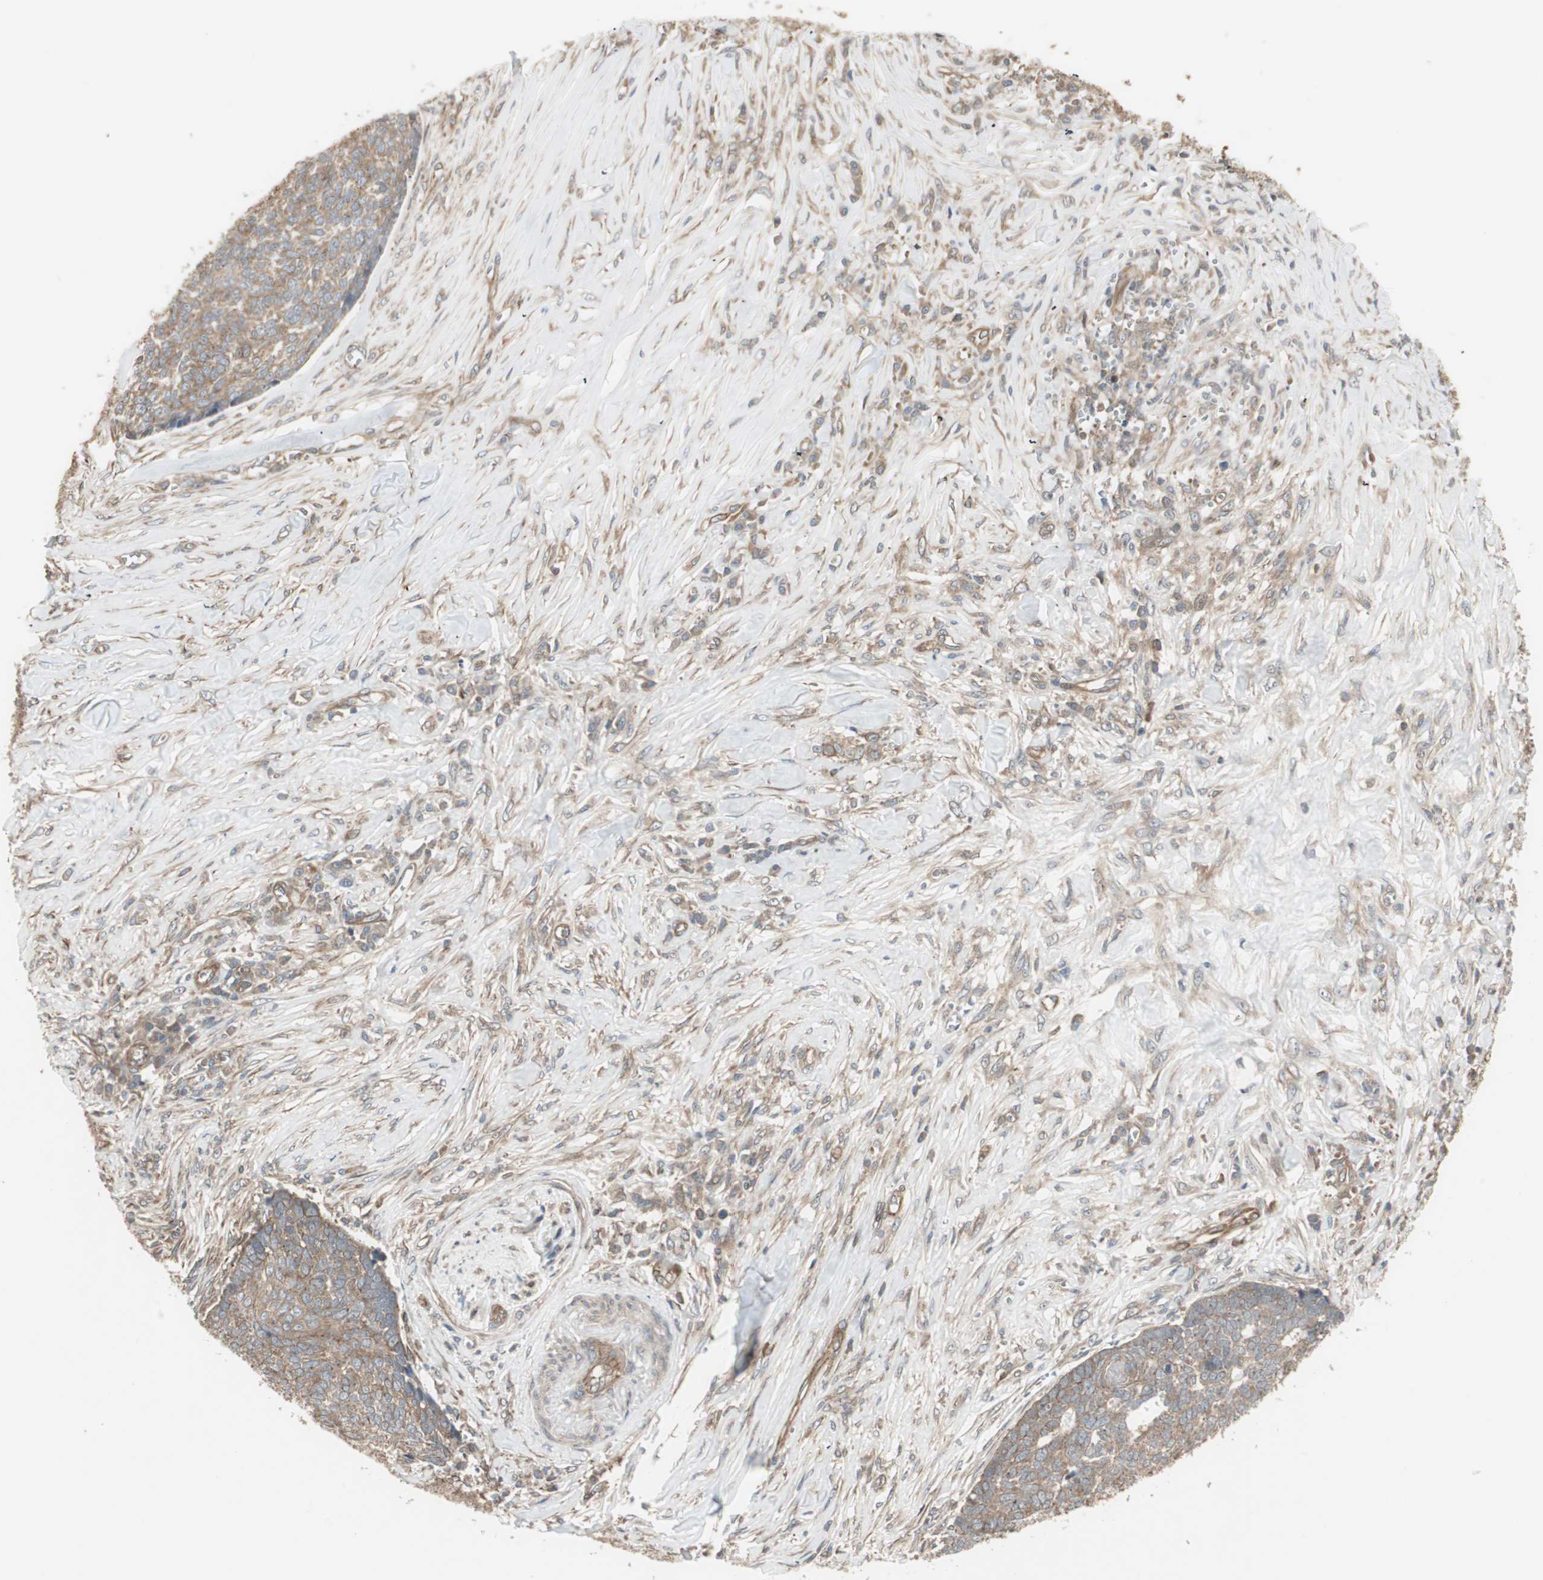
{"staining": {"intensity": "moderate", "quantity": ">75%", "location": "cytoplasmic/membranous"}, "tissue": "skin cancer", "cell_type": "Tumor cells", "image_type": "cancer", "snomed": [{"axis": "morphology", "description": "Basal cell carcinoma"}, {"axis": "topography", "description": "Skin"}], "caption": "Moderate cytoplasmic/membranous protein positivity is identified in approximately >75% of tumor cells in skin cancer.", "gene": "PFDN1", "patient": {"sex": "male", "age": 84}}